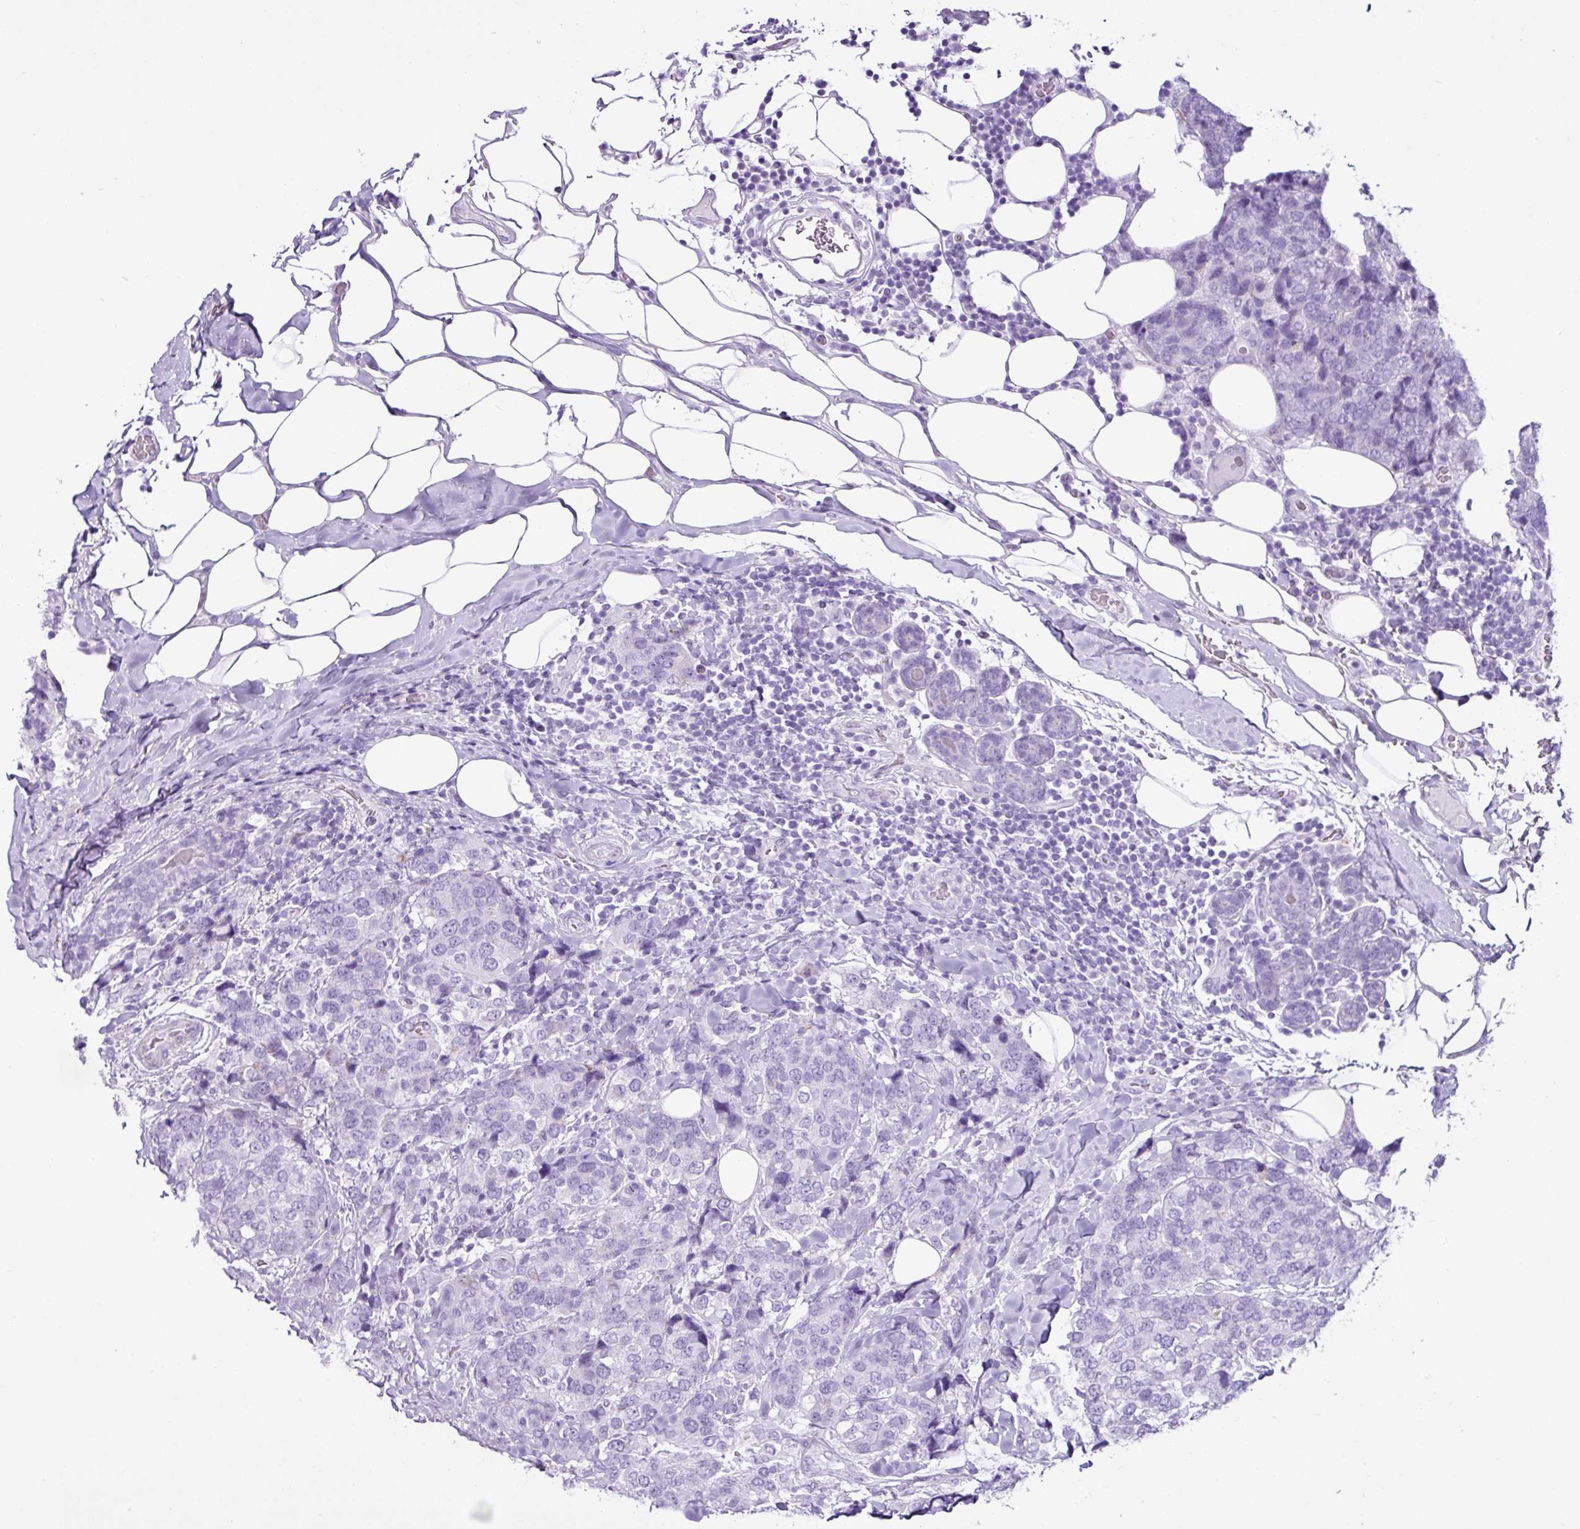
{"staining": {"intensity": "negative", "quantity": "none", "location": "none"}, "tissue": "breast cancer", "cell_type": "Tumor cells", "image_type": "cancer", "snomed": [{"axis": "morphology", "description": "Lobular carcinoma"}, {"axis": "topography", "description": "Breast"}], "caption": "Tumor cells show no significant protein expression in lobular carcinoma (breast).", "gene": "LILRB4", "patient": {"sex": "female", "age": 59}}